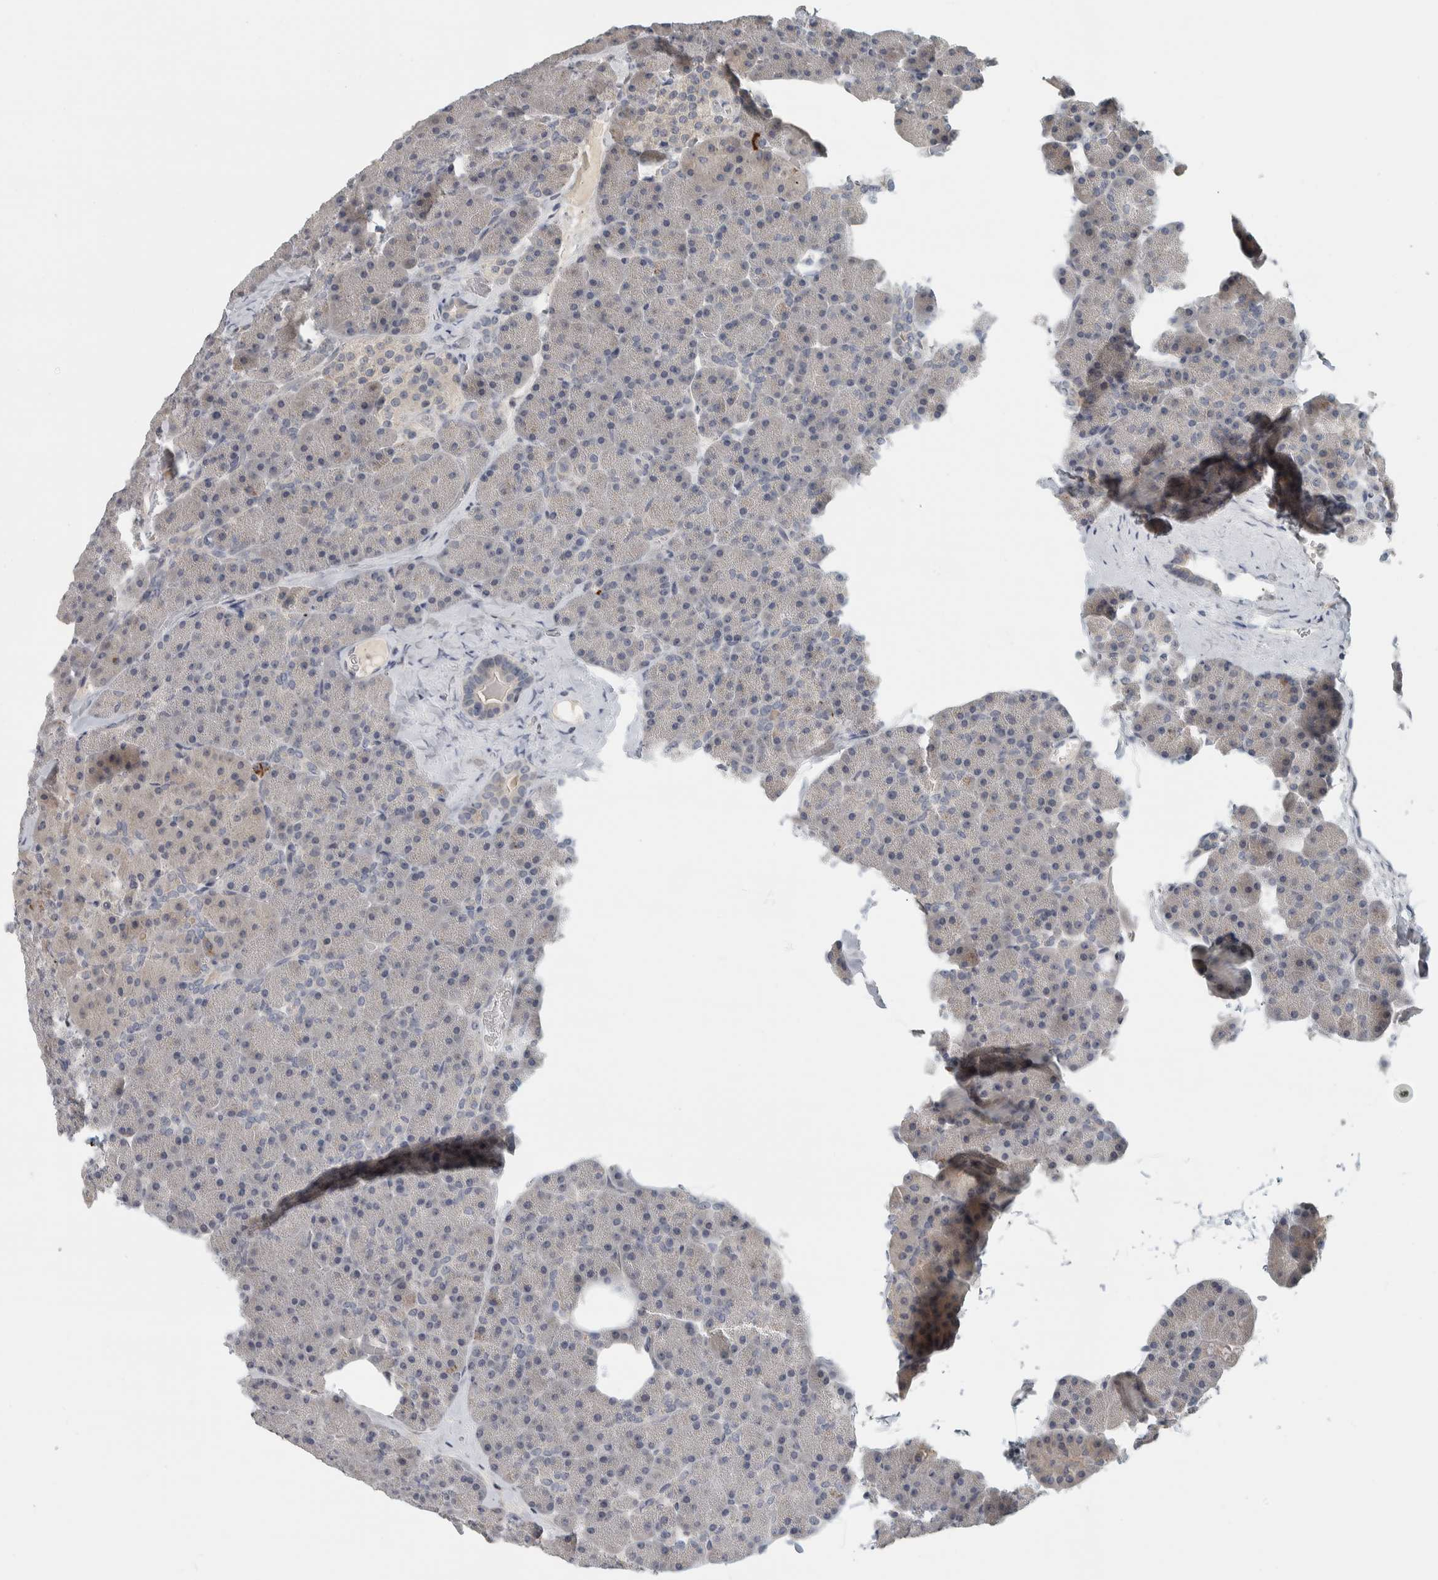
{"staining": {"intensity": "moderate", "quantity": "<25%", "location": "cytoplasmic/membranous"}, "tissue": "pancreas", "cell_type": "Exocrine glandular cells", "image_type": "normal", "snomed": [{"axis": "morphology", "description": "Normal tissue, NOS"}, {"axis": "morphology", "description": "Carcinoid, malignant, NOS"}, {"axis": "topography", "description": "Pancreas"}], "caption": "Immunohistochemistry image of unremarkable pancreas: pancreas stained using immunohistochemistry (IHC) displays low levels of moderate protein expression localized specifically in the cytoplasmic/membranous of exocrine glandular cells, appearing as a cytoplasmic/membranous brown color.", "gene": "AFP", "patient": {"sex": "female", "age": 35}}